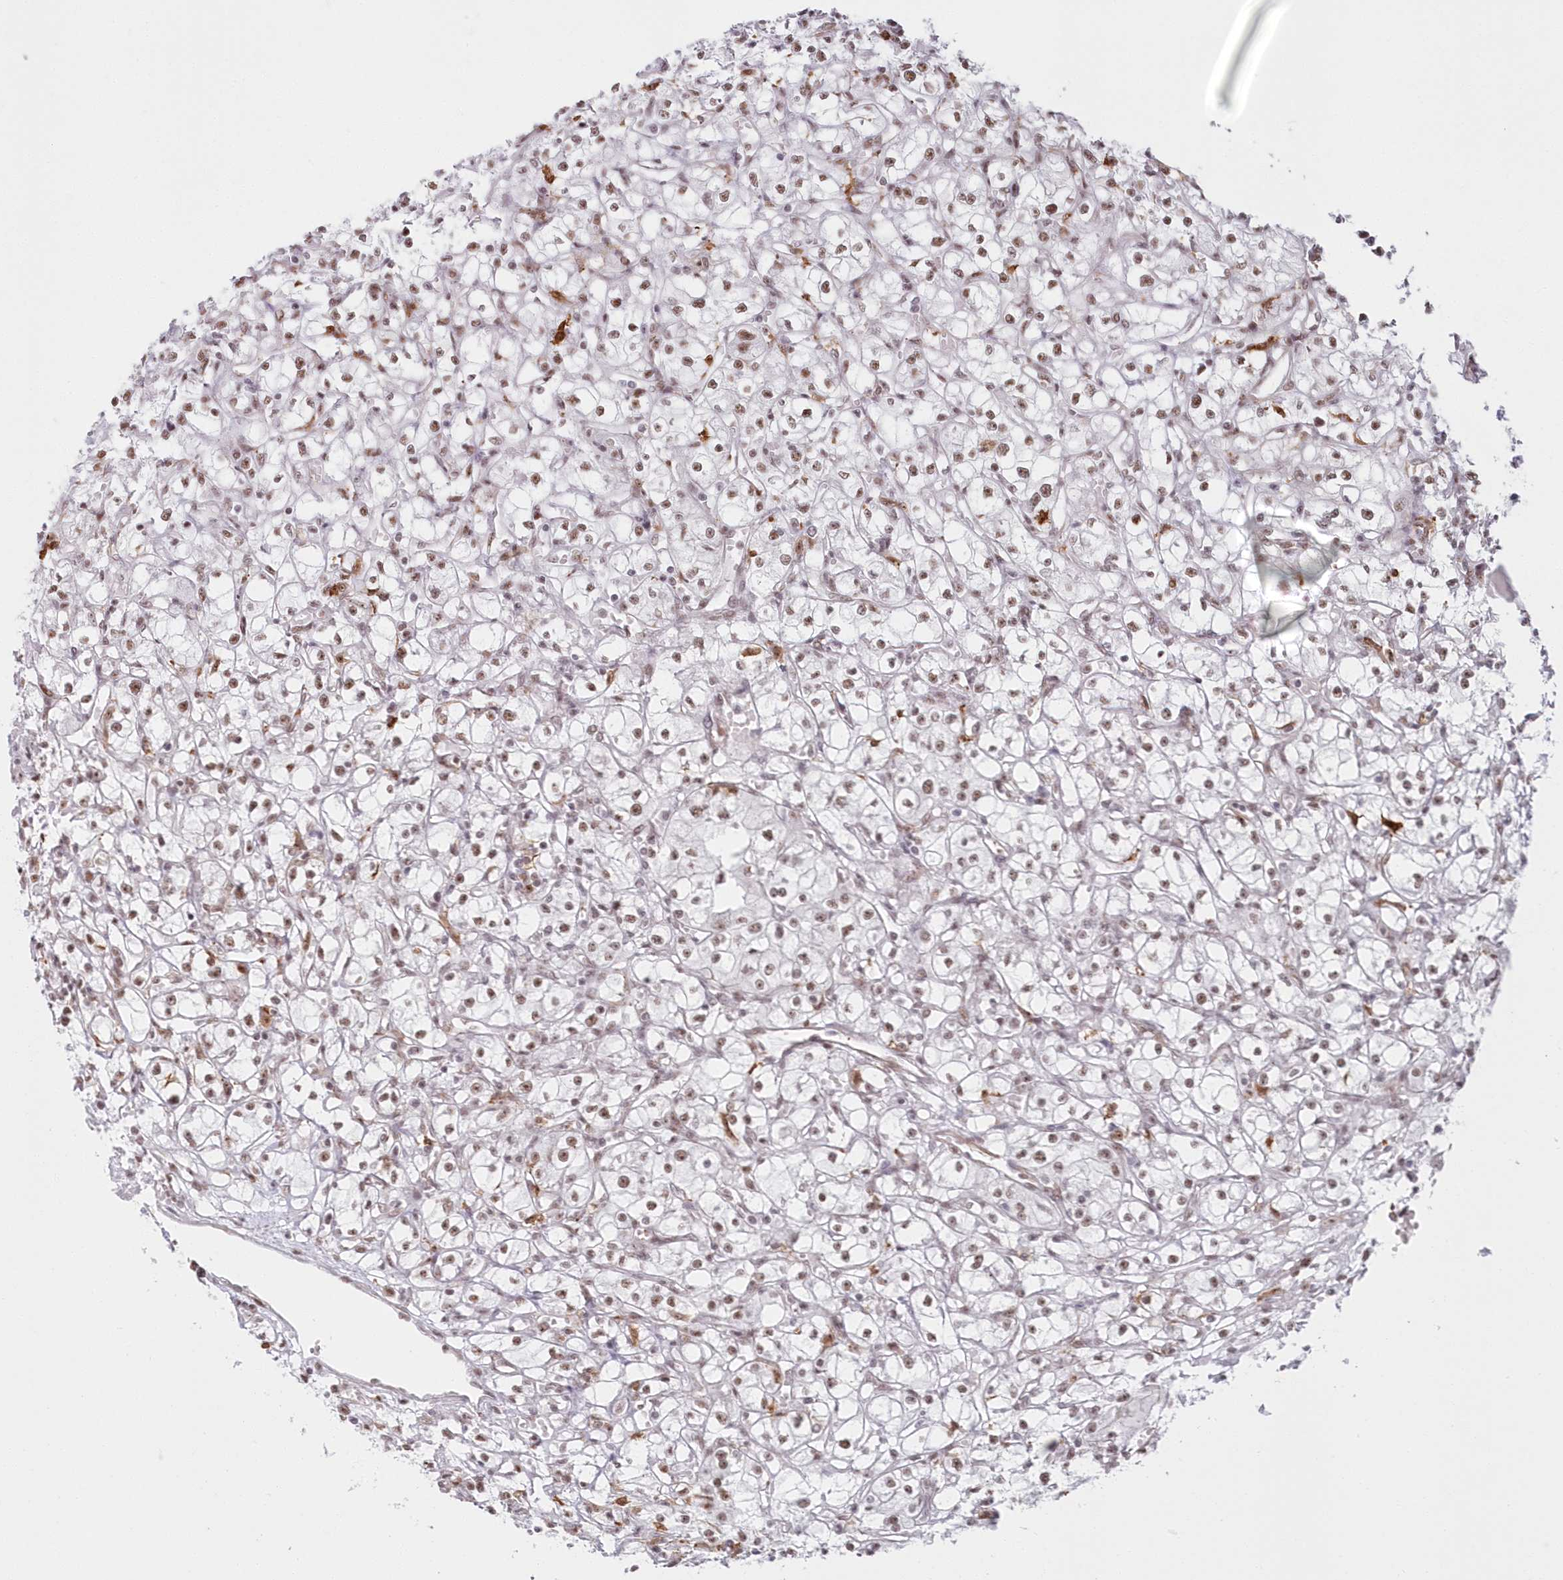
{"staining": {"intensity": "moderate", "quantity": "25%-75%", "location": "nuclear"}, "tissue": "renal cancer", "cell_type": "Tumor cells", "image_type": "cancer", "snomed": [{"axis": "morphology", "description": "Adenocarcinoma, NOS"}, {"axis": "topography", "description": "Kidney"}], "caption": "A photomicrograph of renal adenocarcinoma stained for a protein shows moderate nuclear brown staining in tumor cells.", "gene": "DDX46", "patient": {"sex": "male", "age": 56}}